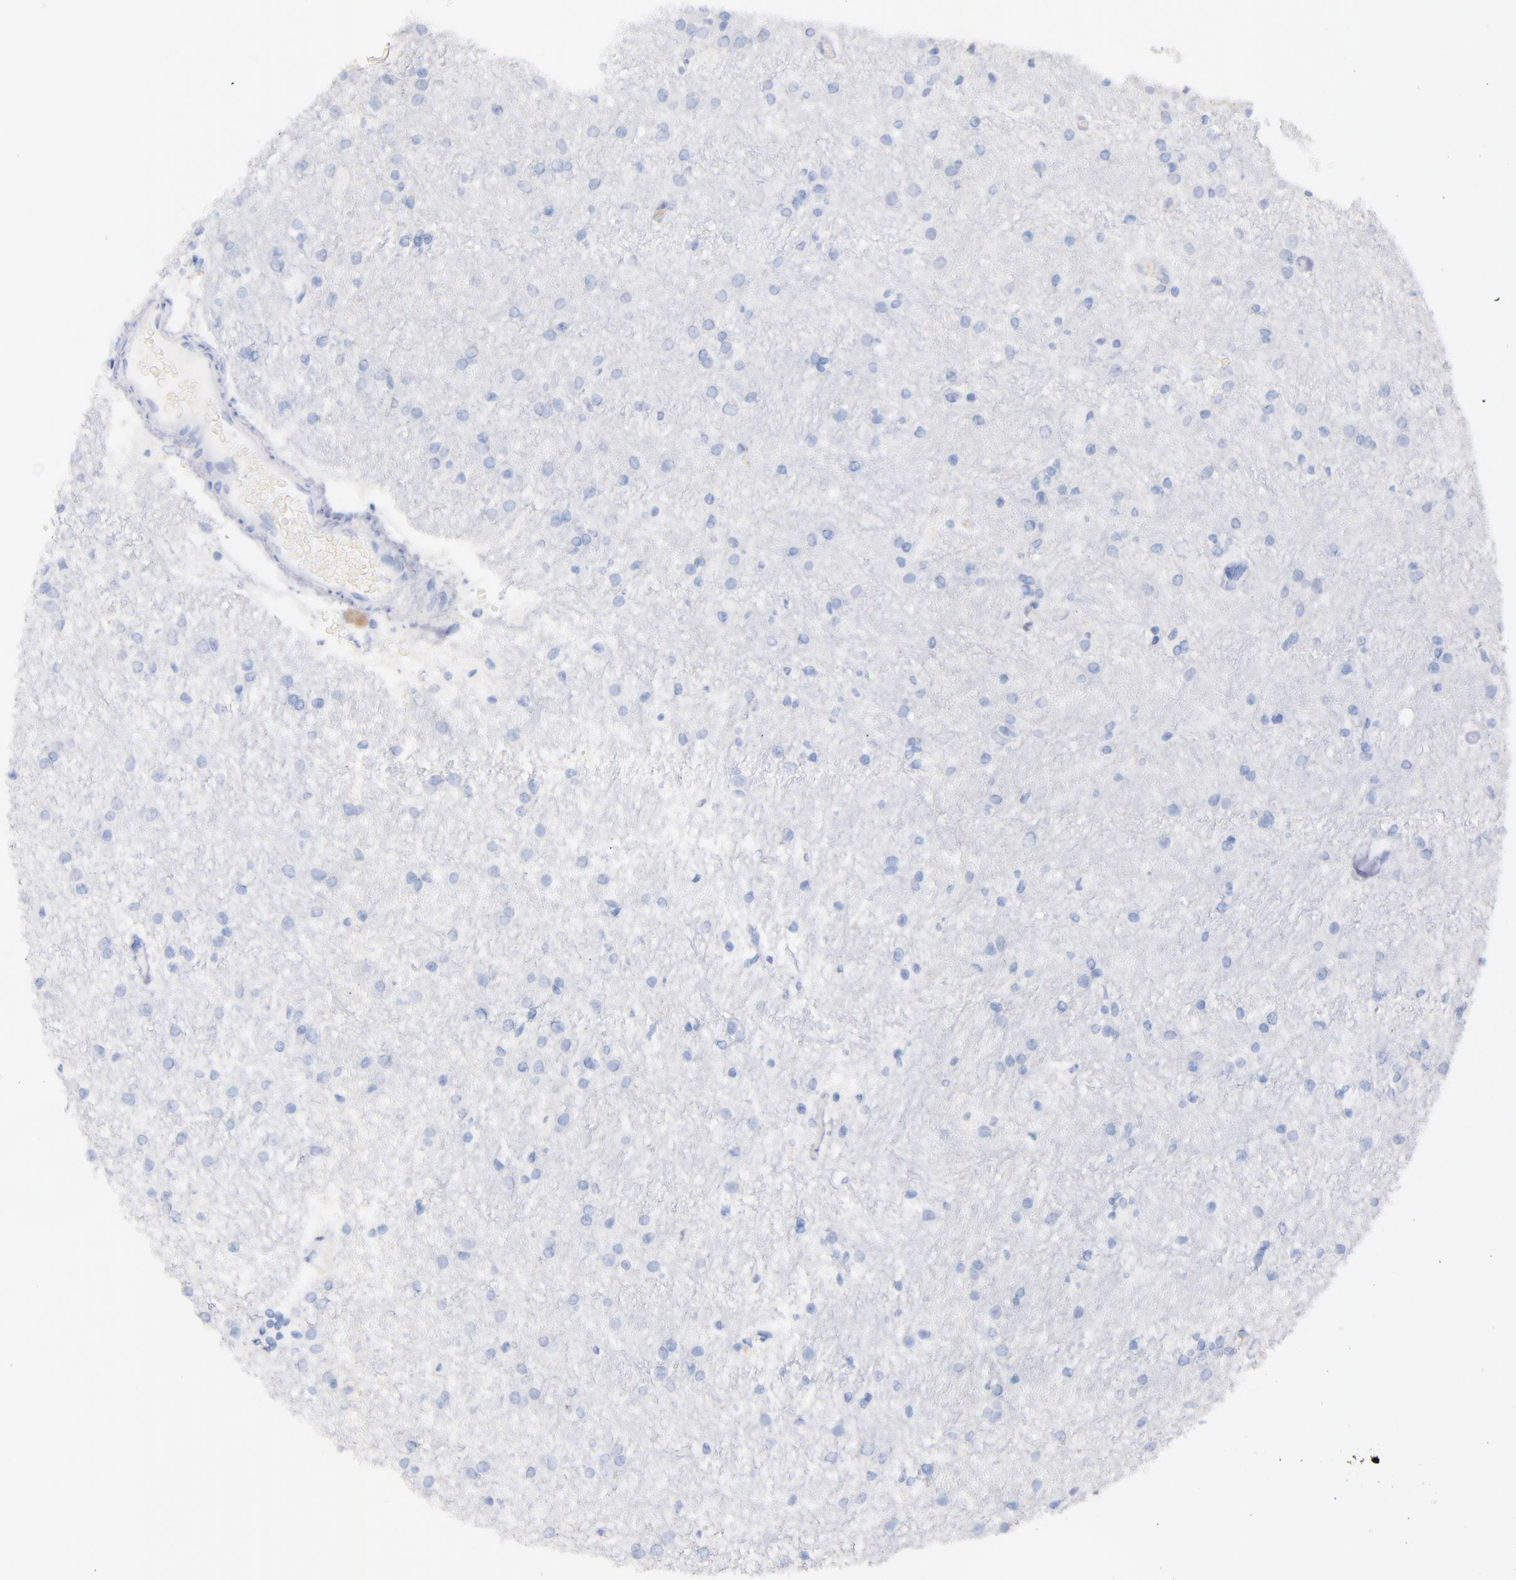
{"staining": {"intensity": "negative", "quantity": "none", "location": "none"}, "tissue": "glioma", "cell_type": "Tumor cells", "image_type": "cancer", "snomed": [{"axis": "morphology", "description": "Glioma, malignant, High grade"}, {"axis": "topography", "description": "Brain"}], "caption": "High magnification brightfield microscopy of glioma stained with DAB (brown) and counterstained with hematoxylin (blue): tumor cells show no significant expression.", "gene": "KIT", "patient": {"sex": "female", "age": 50}}